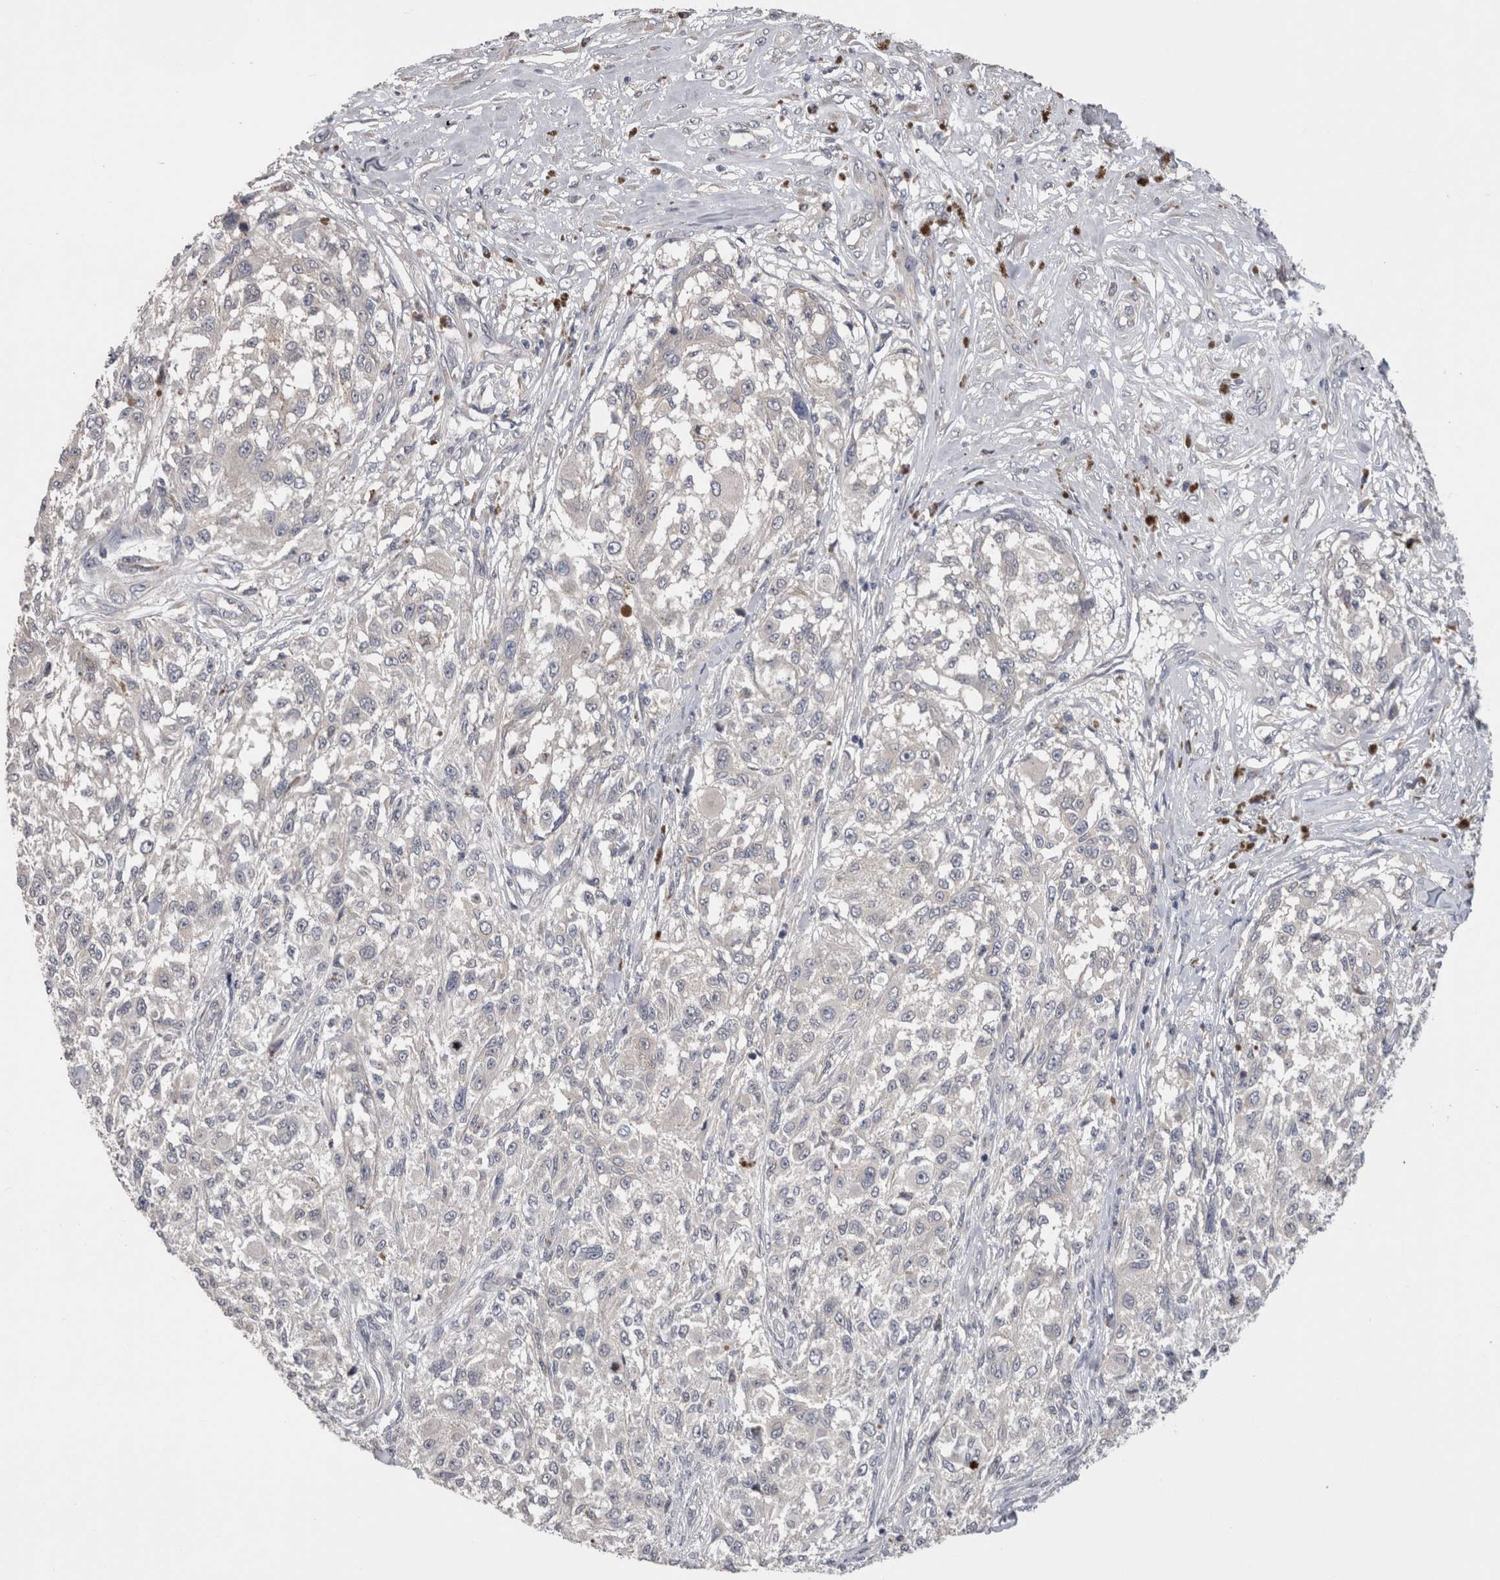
{"staining": {"intensity": "negative", "quantity": "none", "location": "none"}, "tissue": "melanoma", "cell_type": "Tumor cells", "image_type": "cancer", "snomed": [{"axis": "morphology", "description": "Necrosis, NOS"}, {"axis": "morphology", "description": "Malignant melanoma, NOS"}, {"axis": "topography", "description": "Skin"}], "caption": "Immunohistochemical staining of malignant melanoma exhibits no significant positivity in tumor cells.", "gene": "DCTN6", "patient": {"sex": "female", "age": 87}}